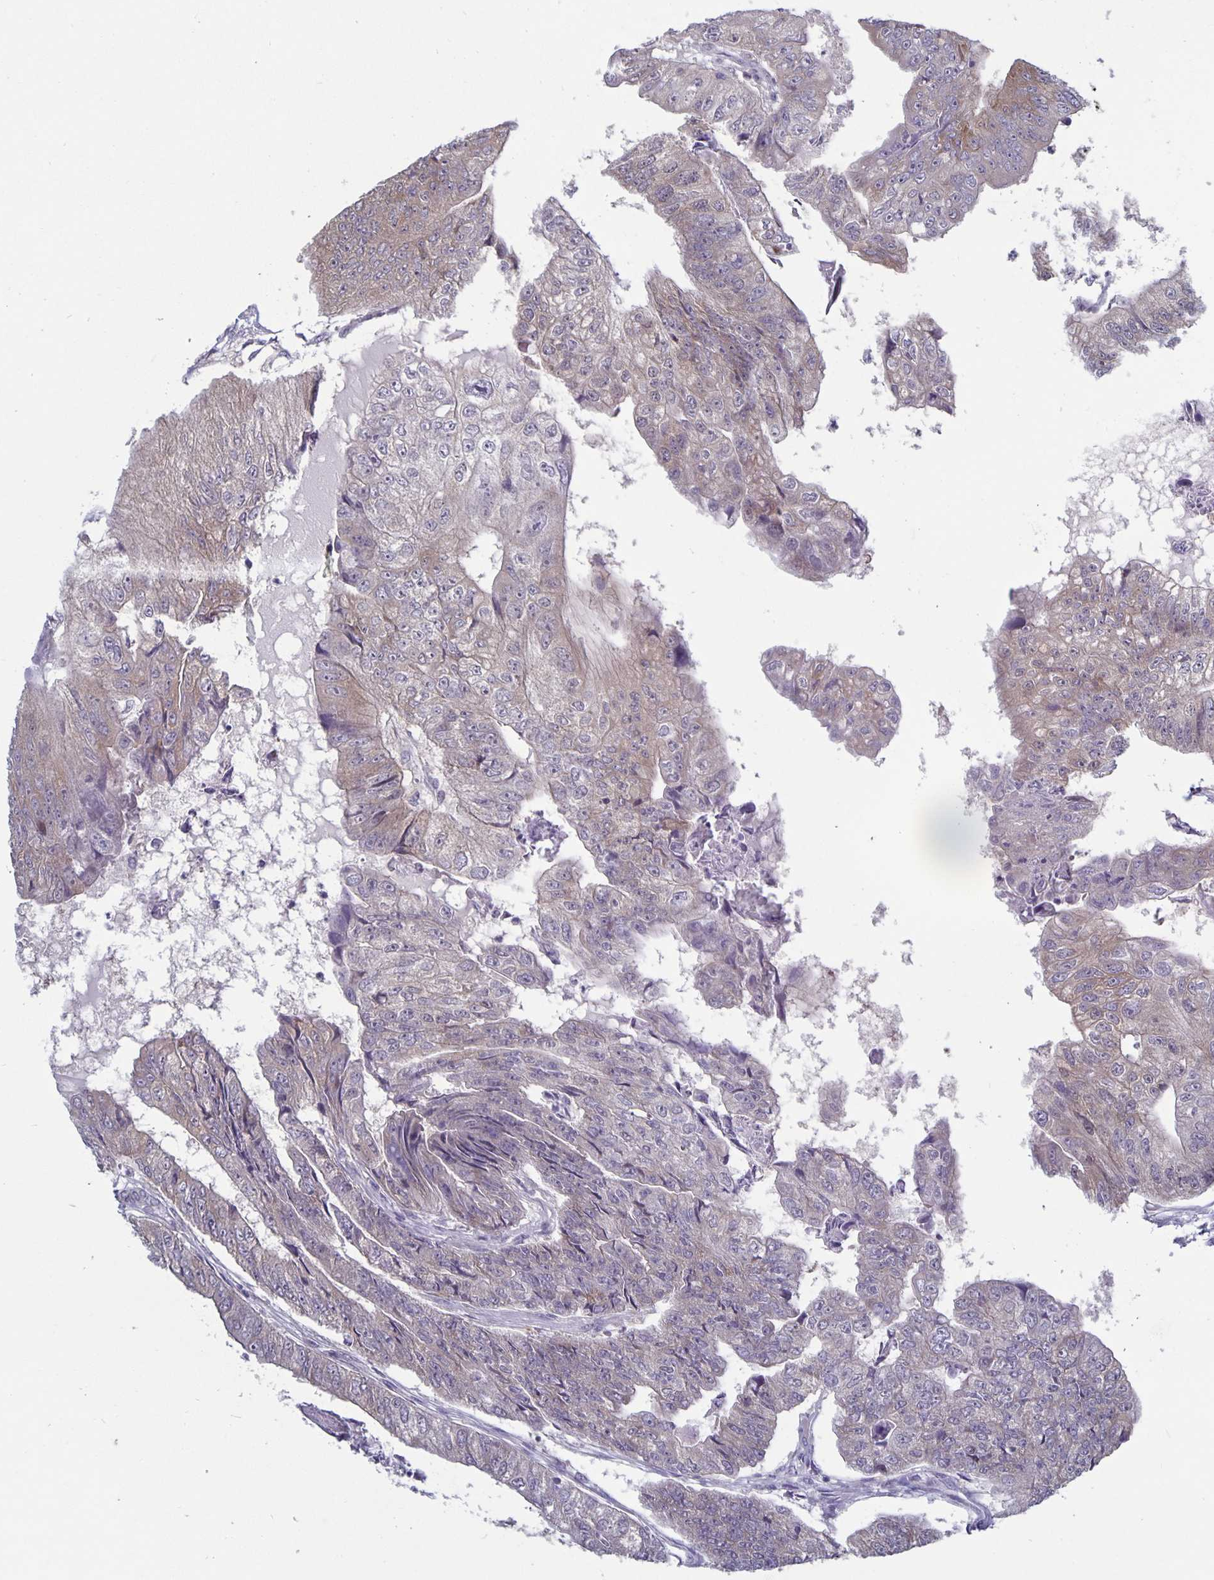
{"staining": {"intensity": "weak", "quantity": "25%-75%", "location": "cytoplasmic/membranous"}, "tissue": "colorectal cancer", "cell_type": "Tumor cells", "image_type": "cancer", "snomed": [{"axis": "morphology", "description": "Adenocarcinoma, NOS"}, {"axis": "topography", "description": "Colon"}], "caption": "Tumor cells reveal weak cytoplasmic/membranous expression in about 25%-75% of cells in colorectal cancer. The staining was performed using DAB to visualize the protein expression in brown, while the nuclei were stained in blue with hematoxylin (Magnification: 20x).", "gene": "PLCB3", "patient": {"sex": "female", "age": 67}}